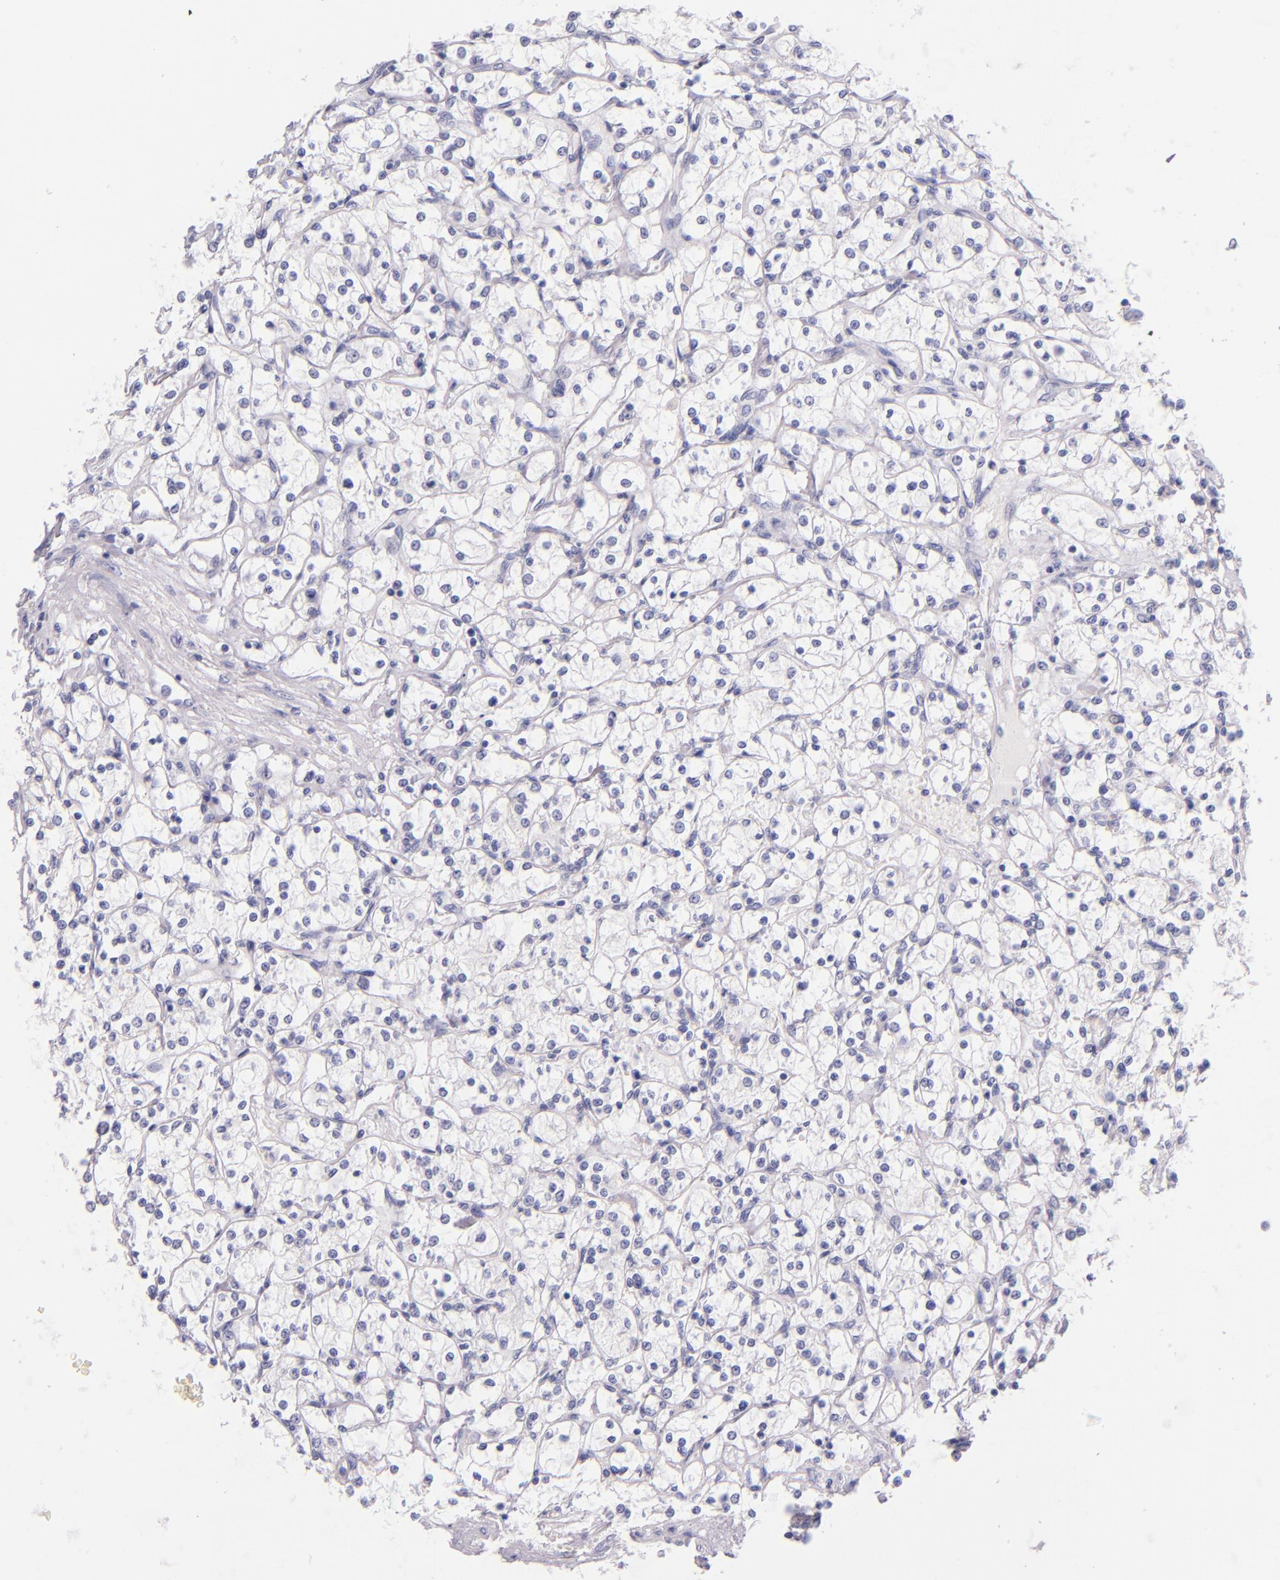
{"staining": {"intensity": "negative", "quantity": "none", "location": "none"}, "tissue": "renal cancer", "cell_type": "Tumor cells", "image_type": "cancer", "snomed": [{"axis": "morphology", "description": "Adenocarcinoma, NOS"}, {"axis": "topography", "description": "Kidney"}], "caption": "The histopathology image exhibits no staining of tumor cells in renal cancer (adenocarcinoma). The staining was performed using DAB (3,3'-diaminobenzidine) to visualize the protein expression in brown, while the nuclei were stained in blue with hematoxylin (Magnification: 20x).", "gene": "IRF4", "patient": {"sex": "male", "age": 61}}